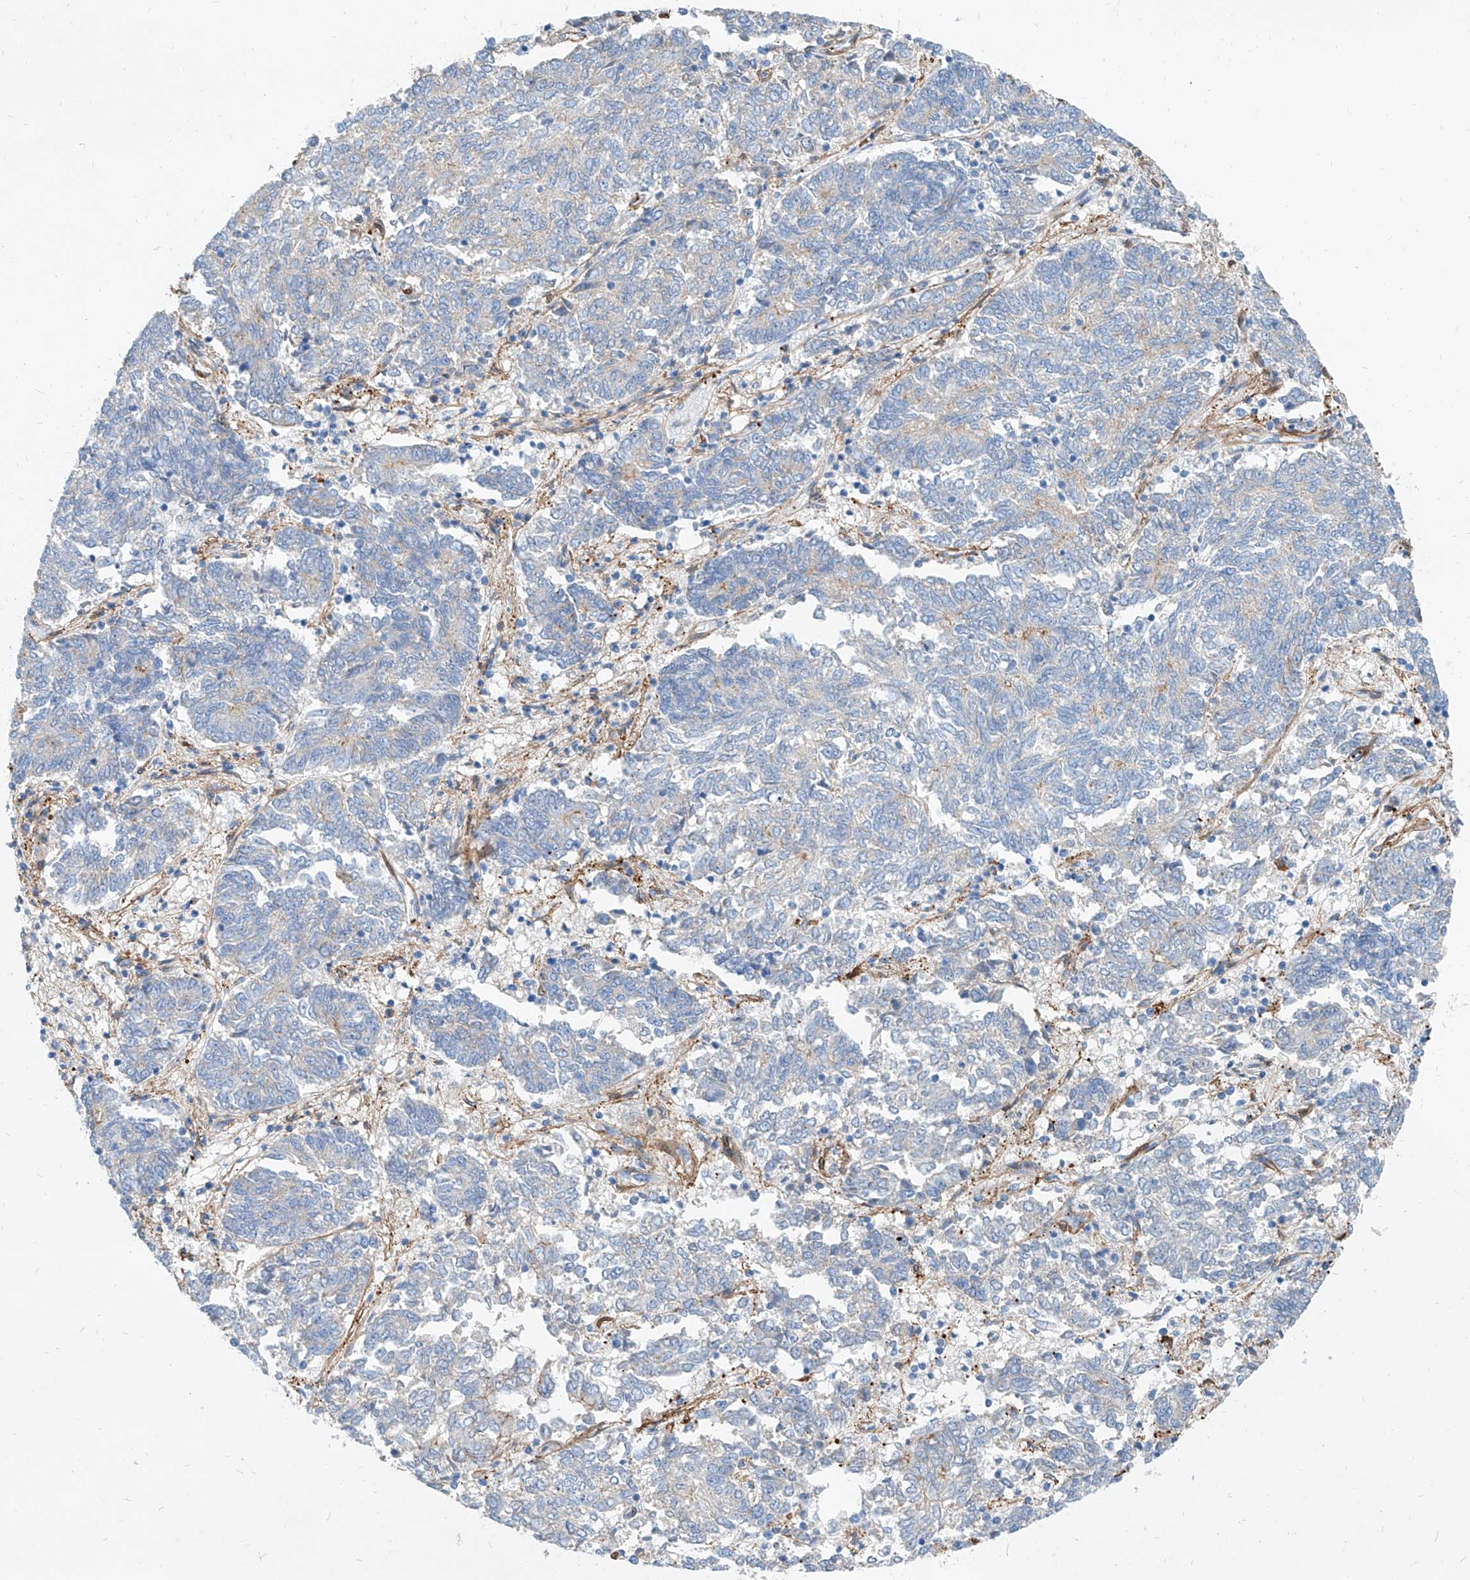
{"staining": {"intensity": "negative", "quantity": "none", "location": "none"}, "tissue": "endometrial cancer", "cell_type": "Tumor cells", "image_type": "cancer", "snomed": [{"axis": "morphology", "description": "Adenocarcinoma, NOS"}, {"axis": "topography", "description": "Endometrium"}], "caption": "The IHC micrograph has no significant staining in tumor cells of endometrial cancer (adenocarcinoma) tissue. (Immunohistochemistry, brightfield microscopy, high magnification).", "gene": "TAS2R60", "patient": {"sex": "female", "age": 80}}